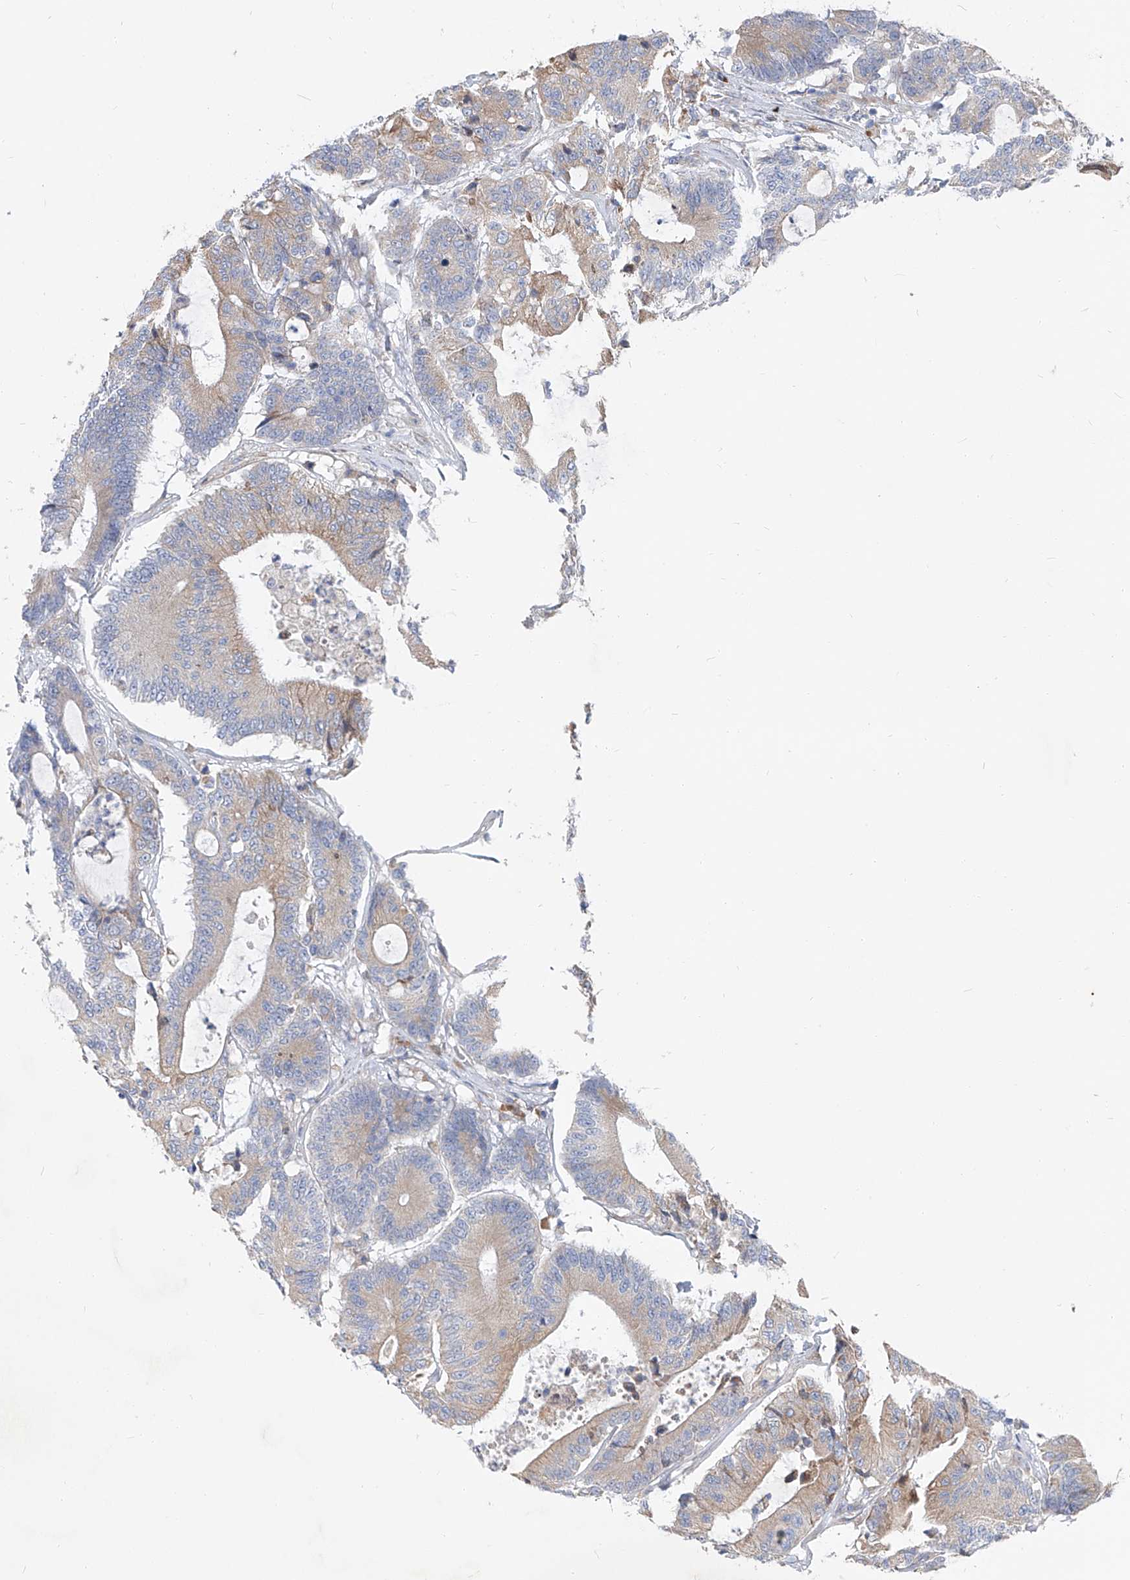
{"staining": {"intensity": "weak", "quantity": "<25%", "location": "cytoplasmic/membranous"}, "tissue": "colorectal cancer", "cell_type": "Tumor cells", "image_type": "cancer", "snomed": [{"axis": "morphology", "description": "Adenocarcinoma, NOS"}, {"axis": "topography", "description": "Colon"}], "caption": "Immunohistochemistry photomicrograph of colorectal adenocarcinoma stained for a protein (brown), which reveals no expression in tumor cells.", "gene": "UFL1", "patient": {"sex": "female", "age": 84}}